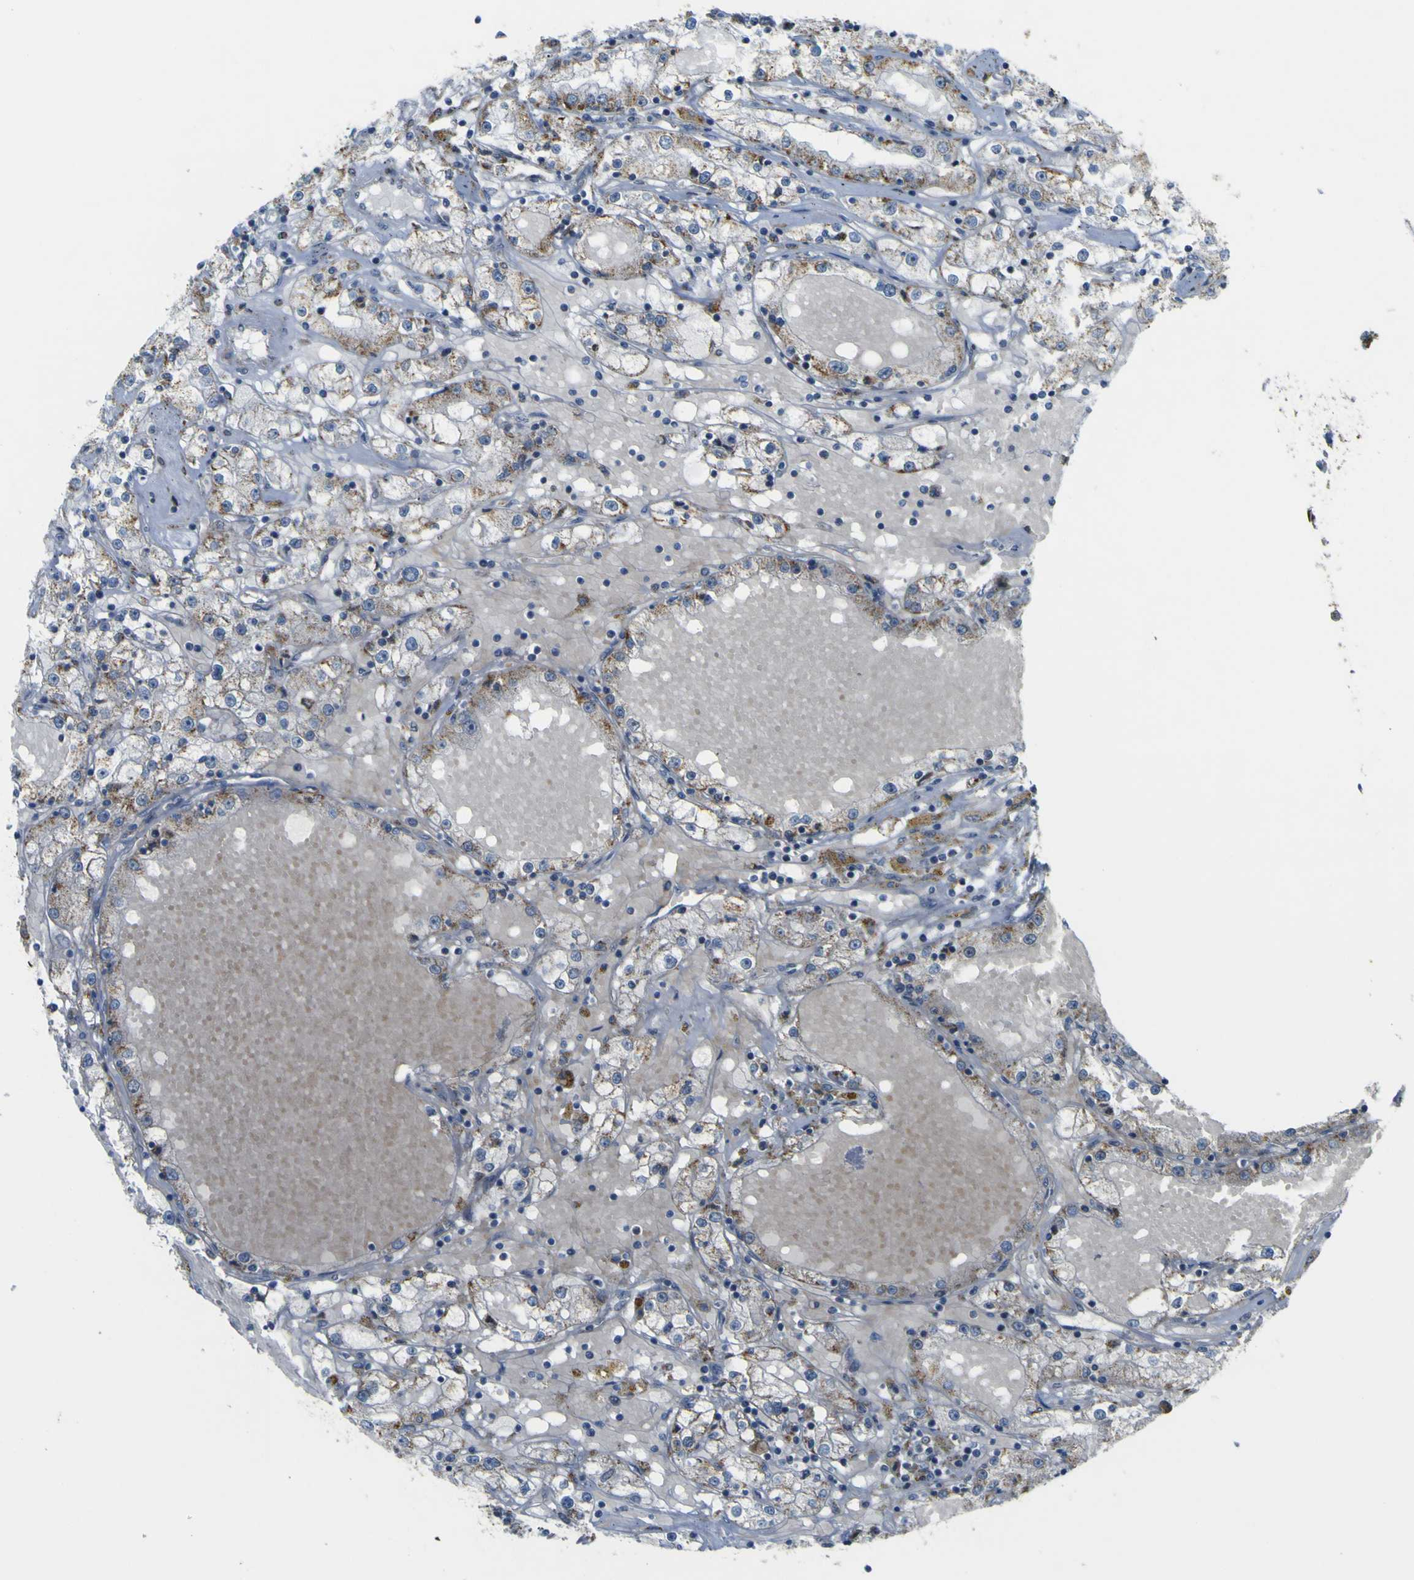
{"staining": {"intensity": "moderate", "quantity": "25%-75%", "location": "cytoplasmic/membranous"}, "tissue": "renal cancer", "cell_type": "Tumor cells", "image_type": "cancer", "snomed": [{"axis": "morphology", "description": "Adenocarcinoma, NOS"}, {"axis": "topography", "description": "Kidney"}], "caption": "Moderate cytoplasmic/membranous protein positivity is appreciated in approximately 25%-75% of tumor cells in renal cancer. (Brightfield microscopy of DAB IHC at high magnification).", "gene": "ACBD5", "patient": {"sex": "male", "age": 56}}